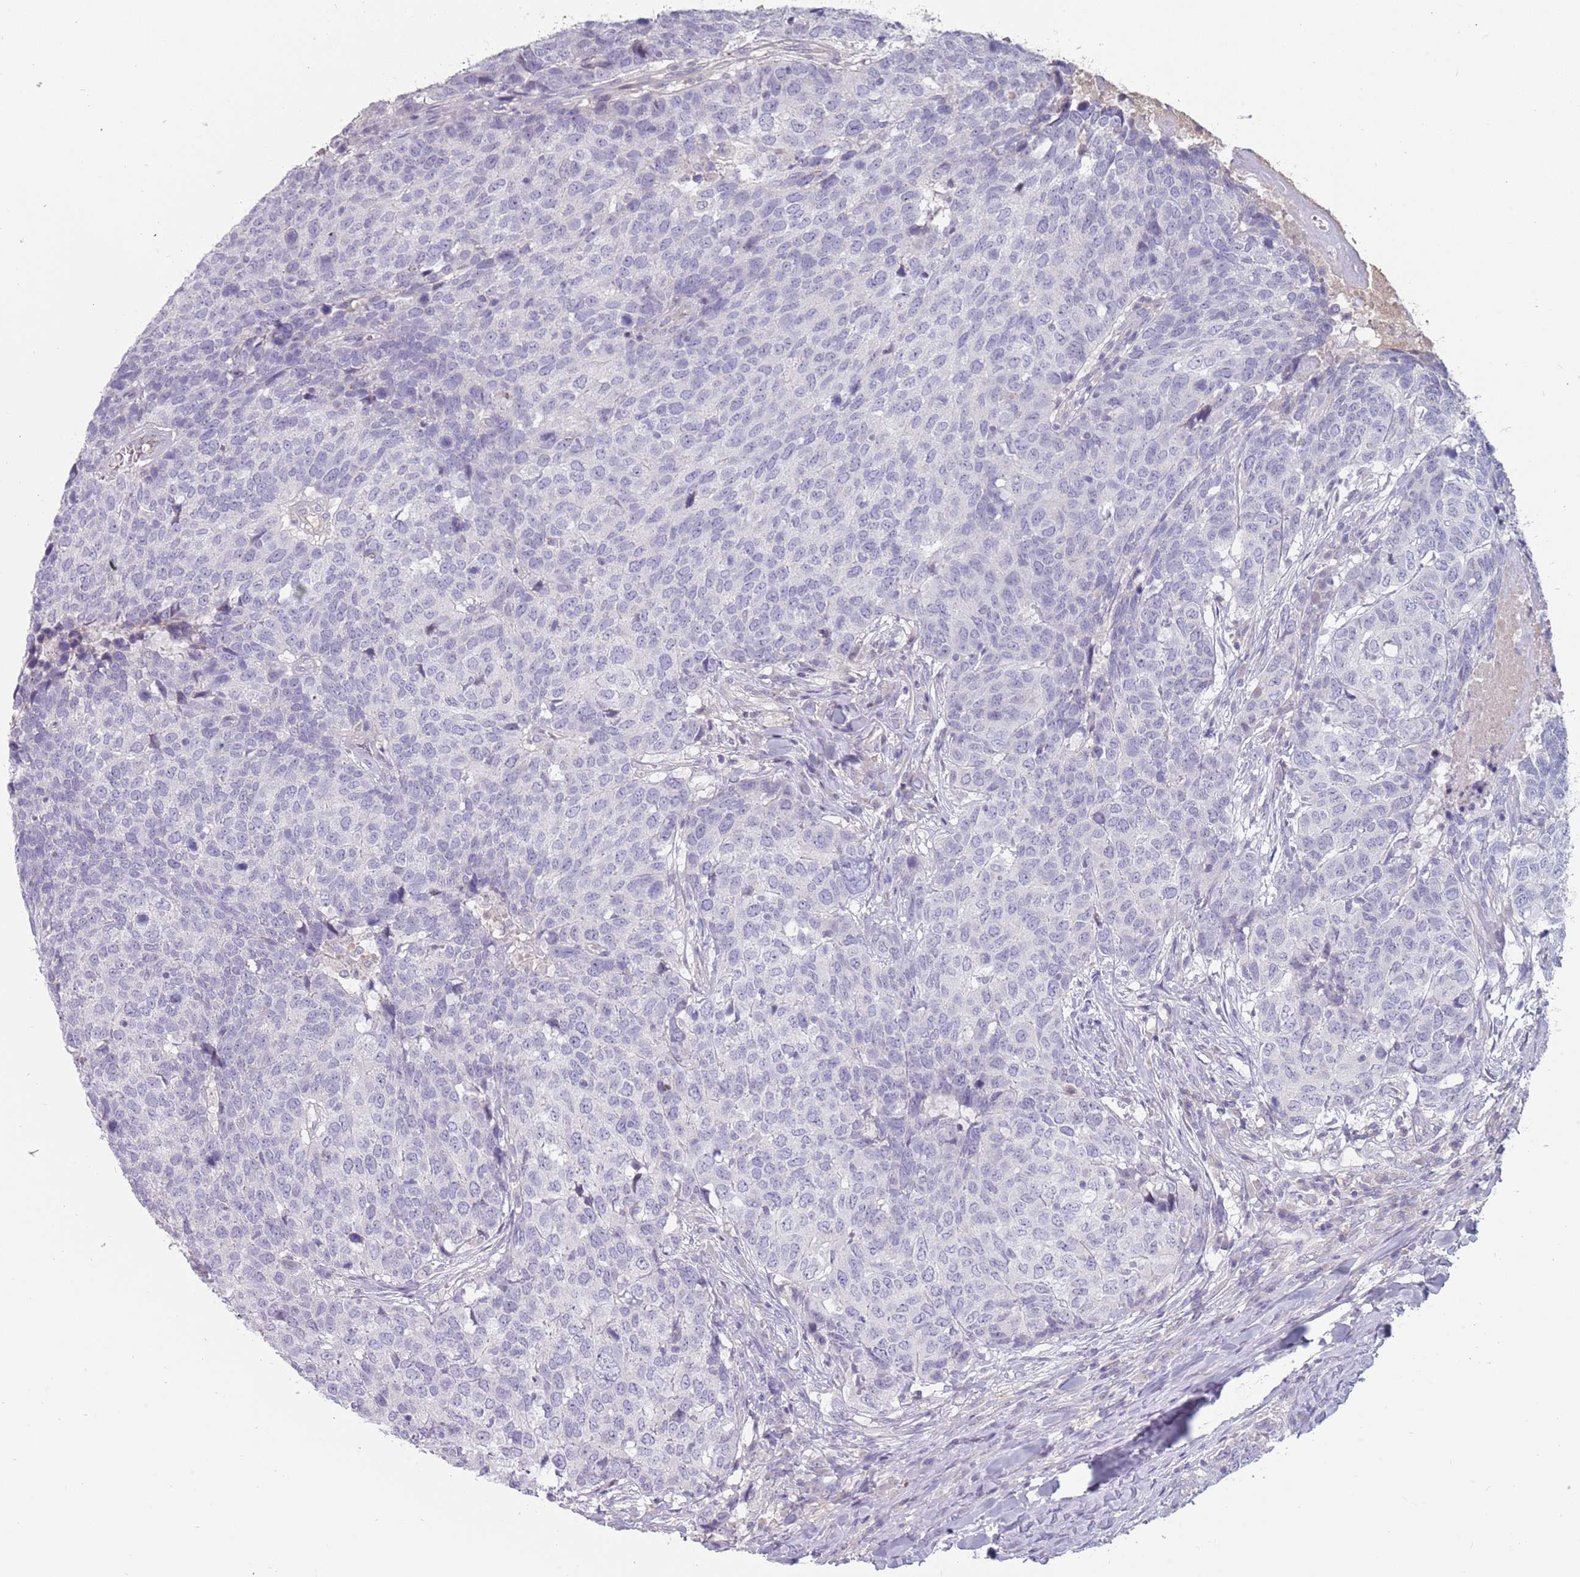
{"staining": {"intensity": "negative", "quantity": "none", "location": "none"}, "tissue": "head and neck cancer", "cell_type": "Tumor cells", "image_type": "cancer", "snomed": [{"axis": "morphology", "description": "Normal tissue, NOS"}, {"axis": "morphology", "description": "Squamous cell carcinoma, NOS"}, {"axis": "topography", "description": "Skeletal muscle"}, {"axis": "topography", "description": "Vascular tissue"}, {"axis": "topography", "description": "Peripheral nerve tissue"}, {"axis": "topography", "description": "Head-Neck"}], "caption": "Tumor cells are negative for brown protein staining in head and neck cancer (squamous cell carcinoma).", "gene": "DDX4", "patient": {"sex": "male", "age": 66}}